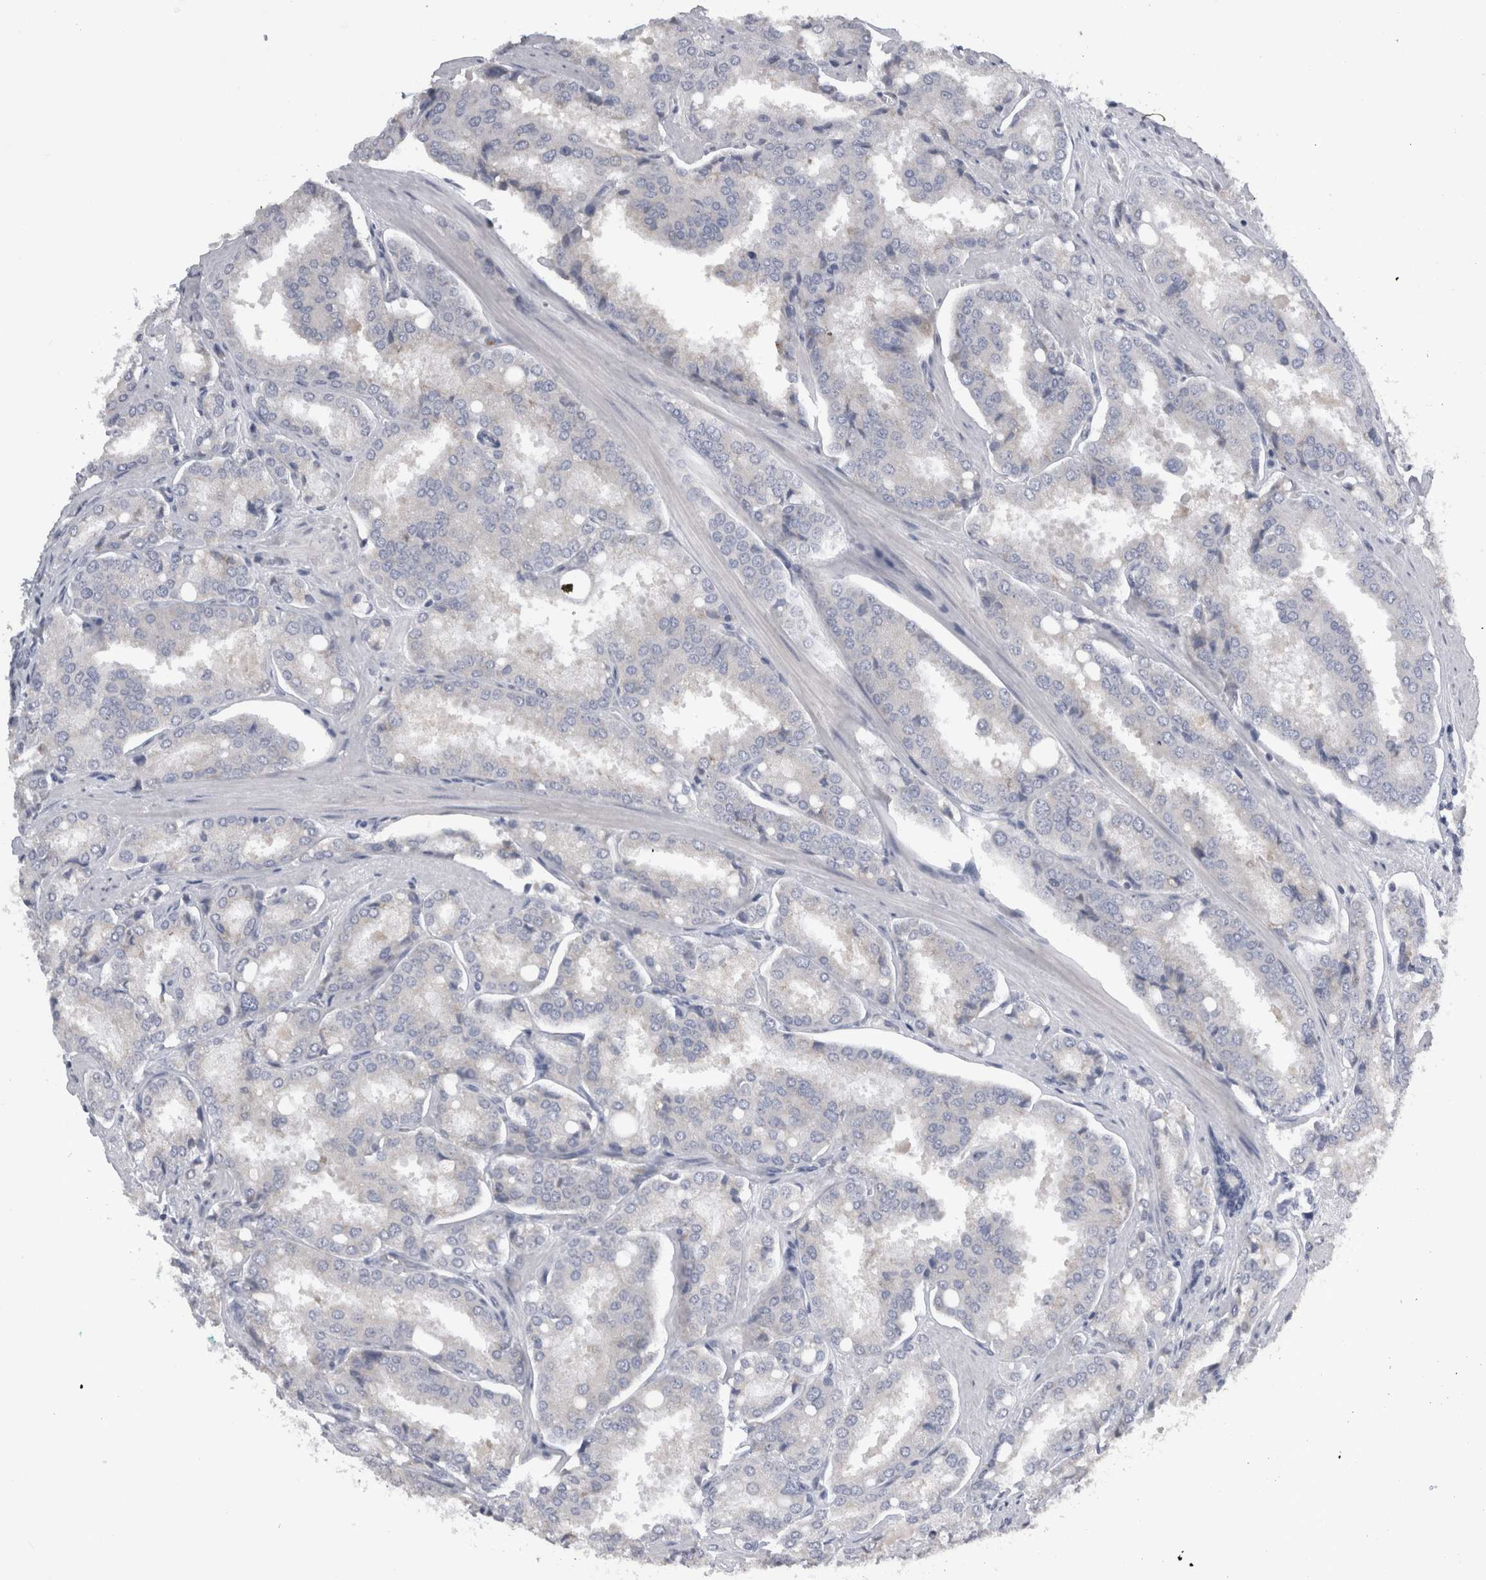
{"staining": {"intensity": "negative", "quantity": "none", "location": "none"}, "tissue": "prostate cancer", "cell_type": "Tumor cells", "image_type": "cancer", "snomed": [{"axis": "morphology", "description": "Adenocarcinoma, High grade"}, {"axis": "topography", "description": "Prostate"}], "caption": "This is an immunohistochemistry micrograph of prostate cancer. There is no positivity in tumor cells.", "gene": "DHRS4", "patient": {"sex": "male", "age": 50}}